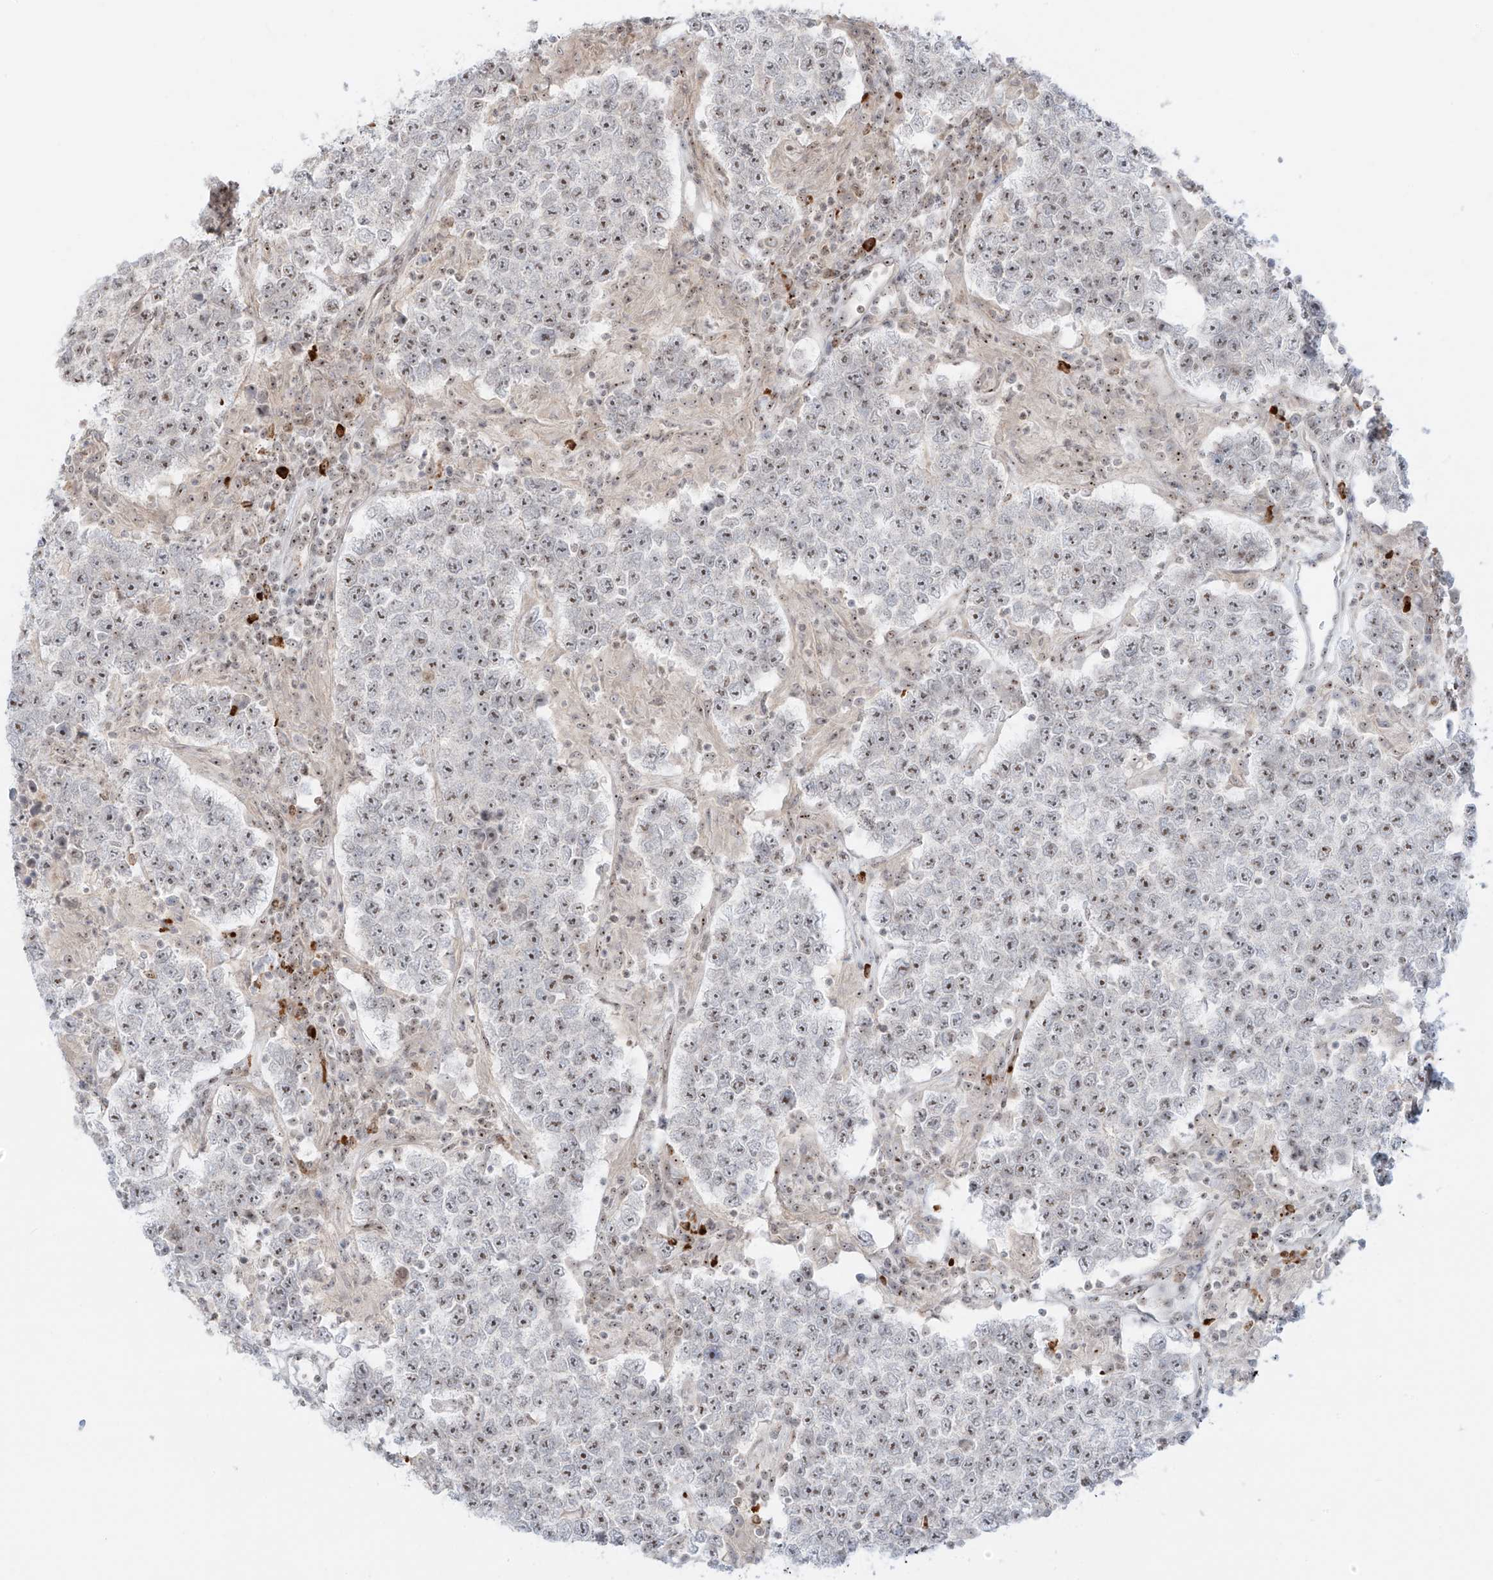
{"staining": {"intensity": "weak", "quantity": "<25%", "location": "cytoplasmic/membranous"}, "tissue": "testis cancer", "cell_type": "Tumor cells", "image_type": "cancer", "snomed": [{"axis": "morphology", "description": "Normal tissue, NOS"}, {"axis": "morphology", "description": "Urothelial carcinoma, High grade"}, {"axis": "morphology", "description": "Seminoma, NOS"}, {"axis": "morphology", "description": "Carcinoma, Embryonal, NOS"}, {"axis": "topography", "description": "Urinary bladder"}, {"axis": "topography", "description": "Testis"}], "caption": "High power microscopy photomicrograph of an IHC photomicrograph of testis cancer (high-grade urothelial carcinoma), revealing no significant positivity in tumor cells.", "gene": "ZNF512", "patient": {"sex": "male", "age": 41}}